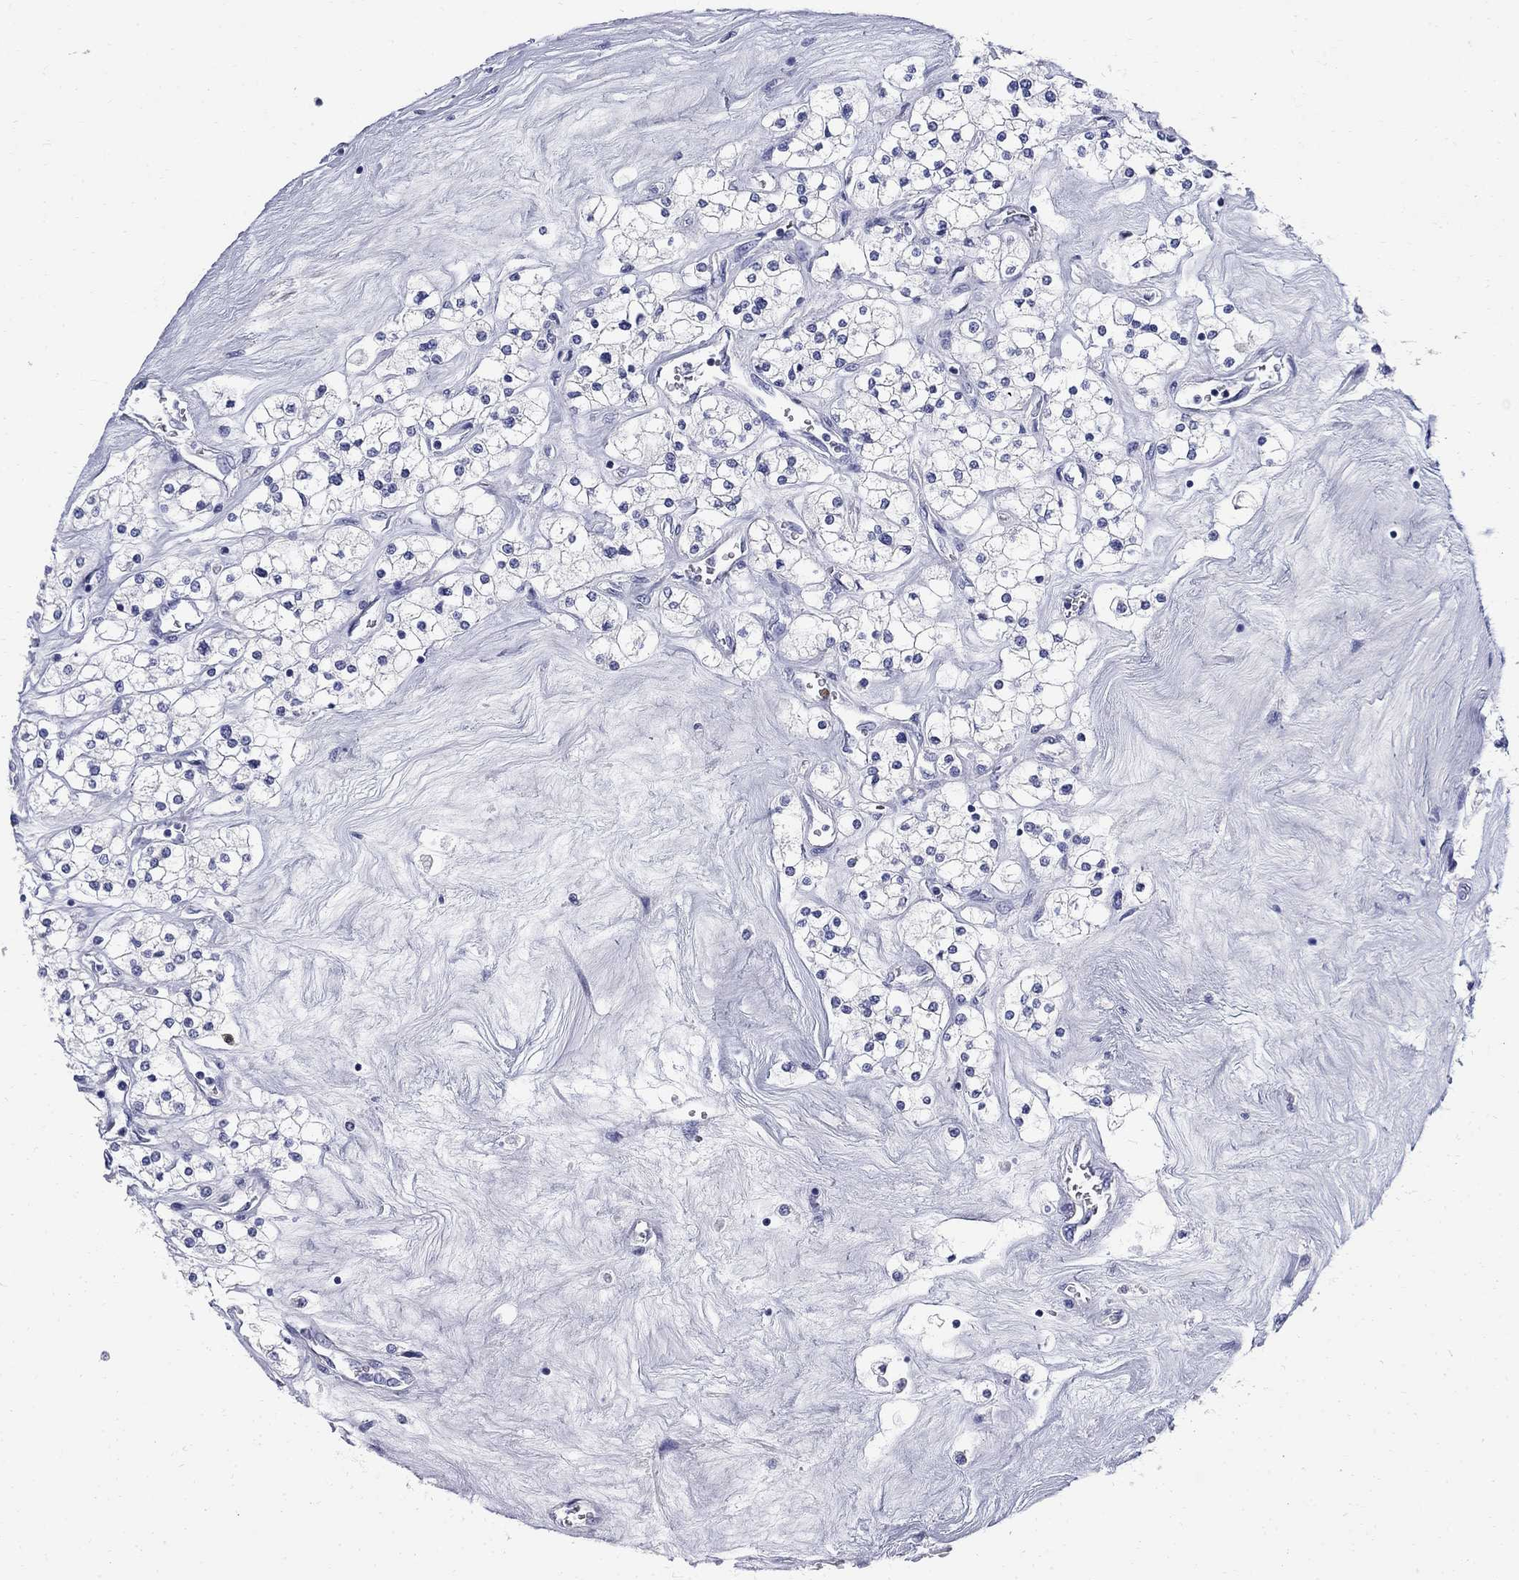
{"staining": {"intensity": "negative", "quantity": "none", "location": "none"}, "tissue": "renal cancer", "cell_type": "Tumor cells", "image_type": "cancer", "snomed": [{"axis": "morphology", "description": "Adenocarcinoma, NOS"}, {"axis": "topography", "description": "Kidney"}], "caption": "Histopathology image shows no protein staining in tumor cells of renal cancer tissue.", "gene": "SERPINB2", "patient": {"sex": "male", "age": 80}}